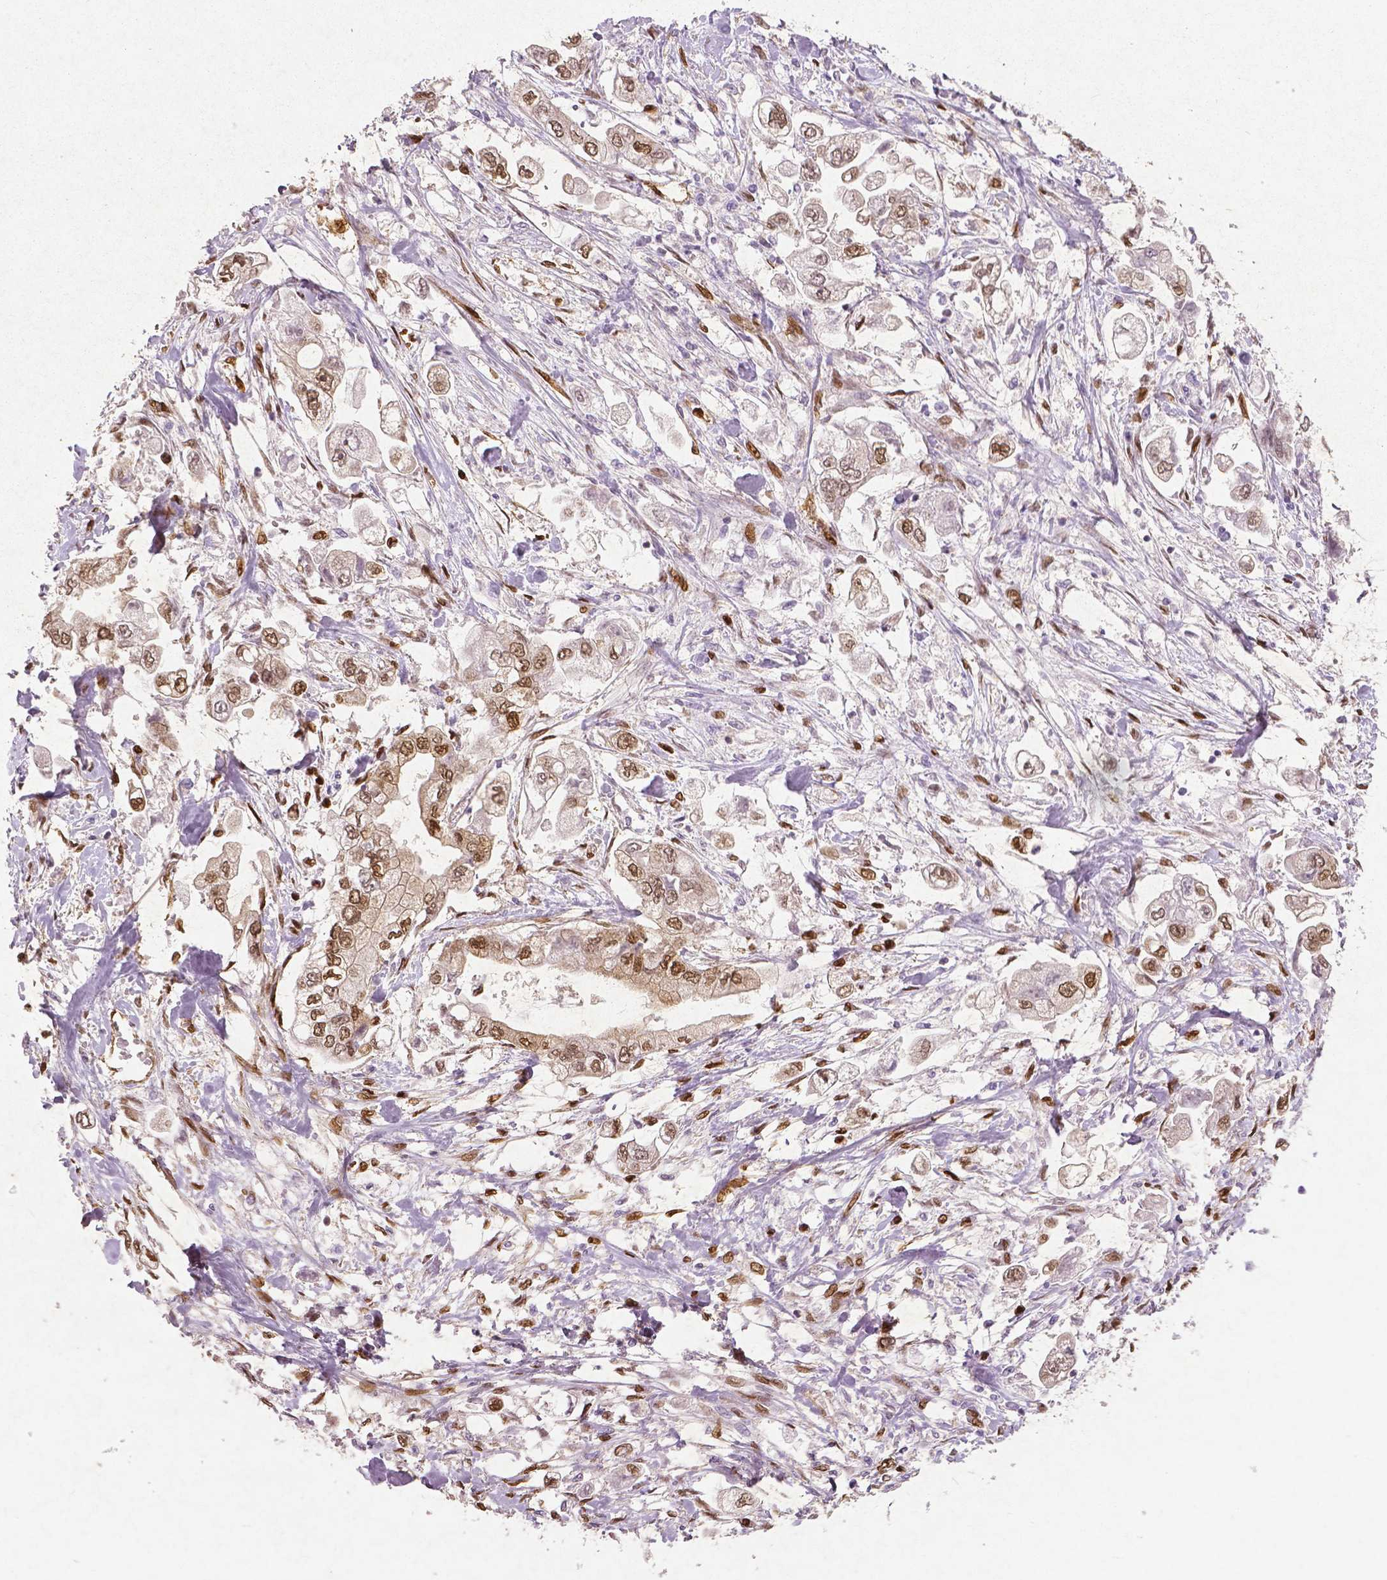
{"staining": {"intensity": "moderate", "quantity": ">75%", "location": "cytoplasmic/membranous,nuclear"}, "tissue": "stomach cancer", "cell_type": "Tumor cells", "image_type": "cancer", "snomed": [{"axis": "morphology", "description": "Adenocarcinoma, NOS"}, {"axis": "topography", "description": "Stomach"}], "caption": "Protein staining of stomach adenocarcinoma tissue displays moderate cytoplasmic/membranous and nuclear expression in about >75% of tumor cells. (brown staining indicates protein expression, while blue staining denotes nuclei).", "gene": "WWTR1", "patient": {"sex": "male", "age": 62}}